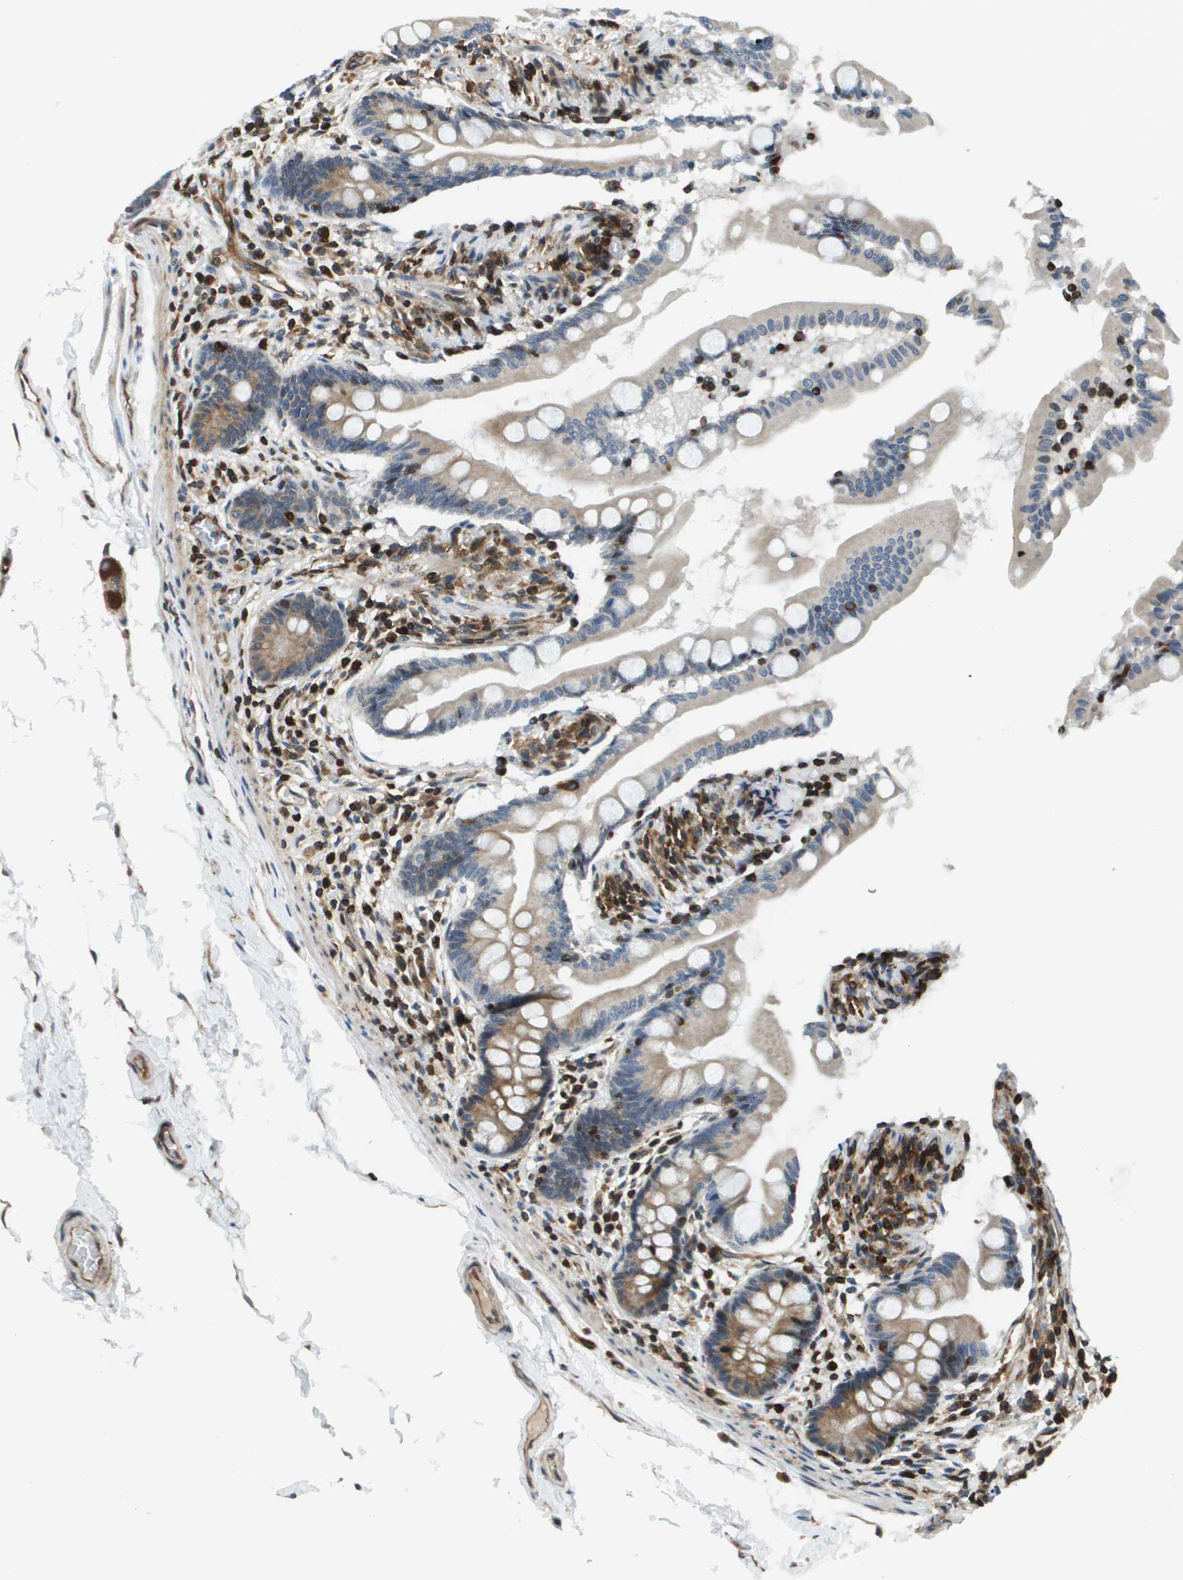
{"staining": {"intensity": "moderate", "quantity": "25%-75%", "location": "cytoplasmic/membranous"}, "tissue": "small intestine", "cell_type": "Glandular cells", "image_type": "normal", "snomed": [{"axis": "morphology", "description": "Normal tissue, NOS"}, {"axis": "topography", "description": "Small intestine"}], "caption": "DAB (3,3'-diaminobenzidine) immunohistochemical staining of normal small intestine exhibits moderate cytoplasmic/membranous protein expression in approximately 25%-75% of glandular cells. (DAB IHC with brightfield microscopy, high magnification).", "gene": "ESYT1", "patient": {"sex": "female", "age": 56}}